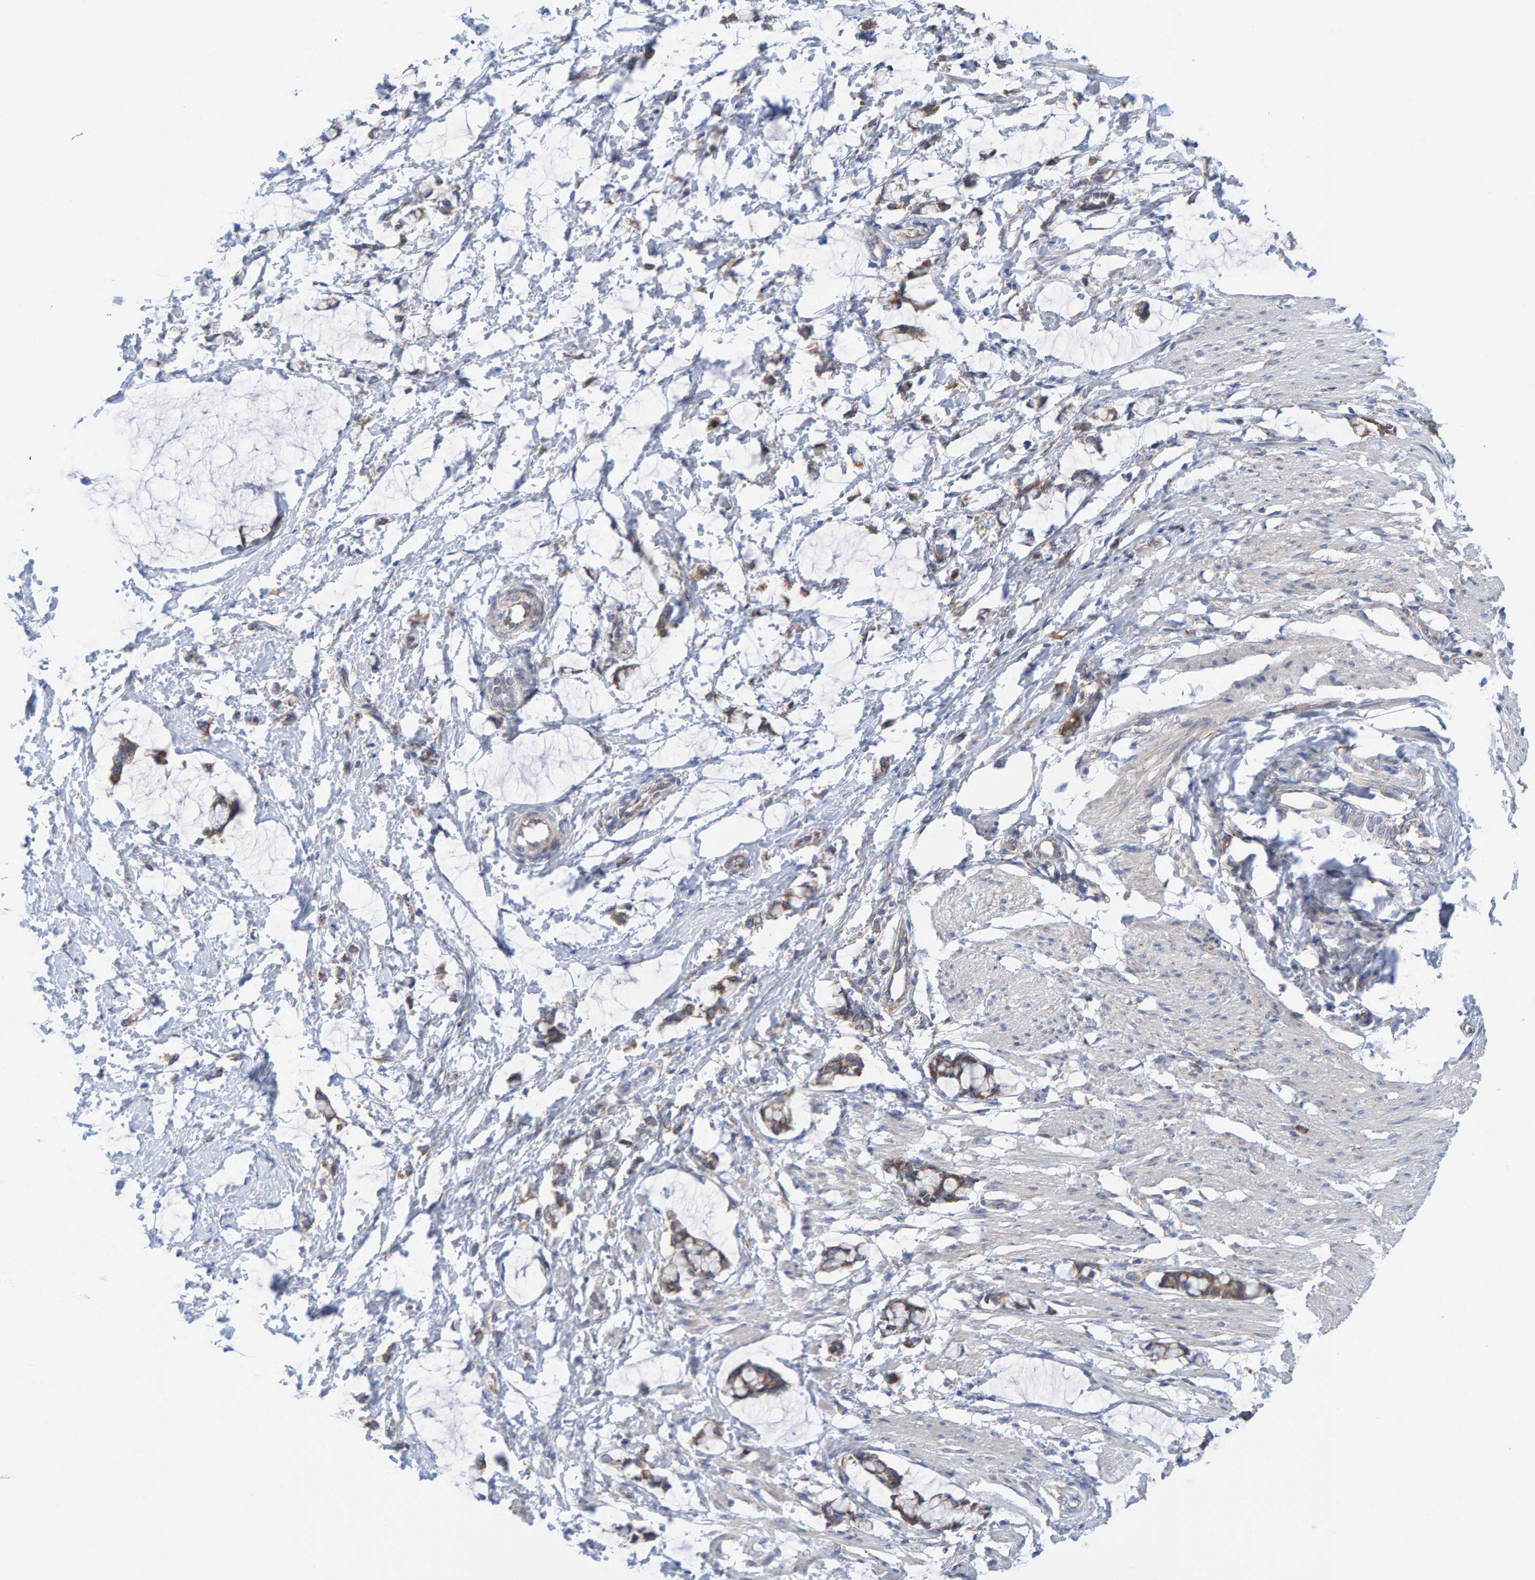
{"staining": {"intensity": "negative", "quantity": "none", "location": "none"}, "tissue": "smooth muscle", "cell_type": "Smooth muscle cells", "image_type": "normal", "snomed": [{"axis": "morphology", "description": "Normal tissue, NOS"}, {"axis": "morphology", "description": "Adenocarcinoma, NOS"}, {"axis": "topography", "description": "Smooth muscle"}, {"axis": "topography", "description": "Colon"}], "caption": "The histopathology image demonstrates no staining of smooth muscle cells in normal smooth muscle.", "gene": "CDK5RAP3", "patient": {"sex": "male", "age": 14}}